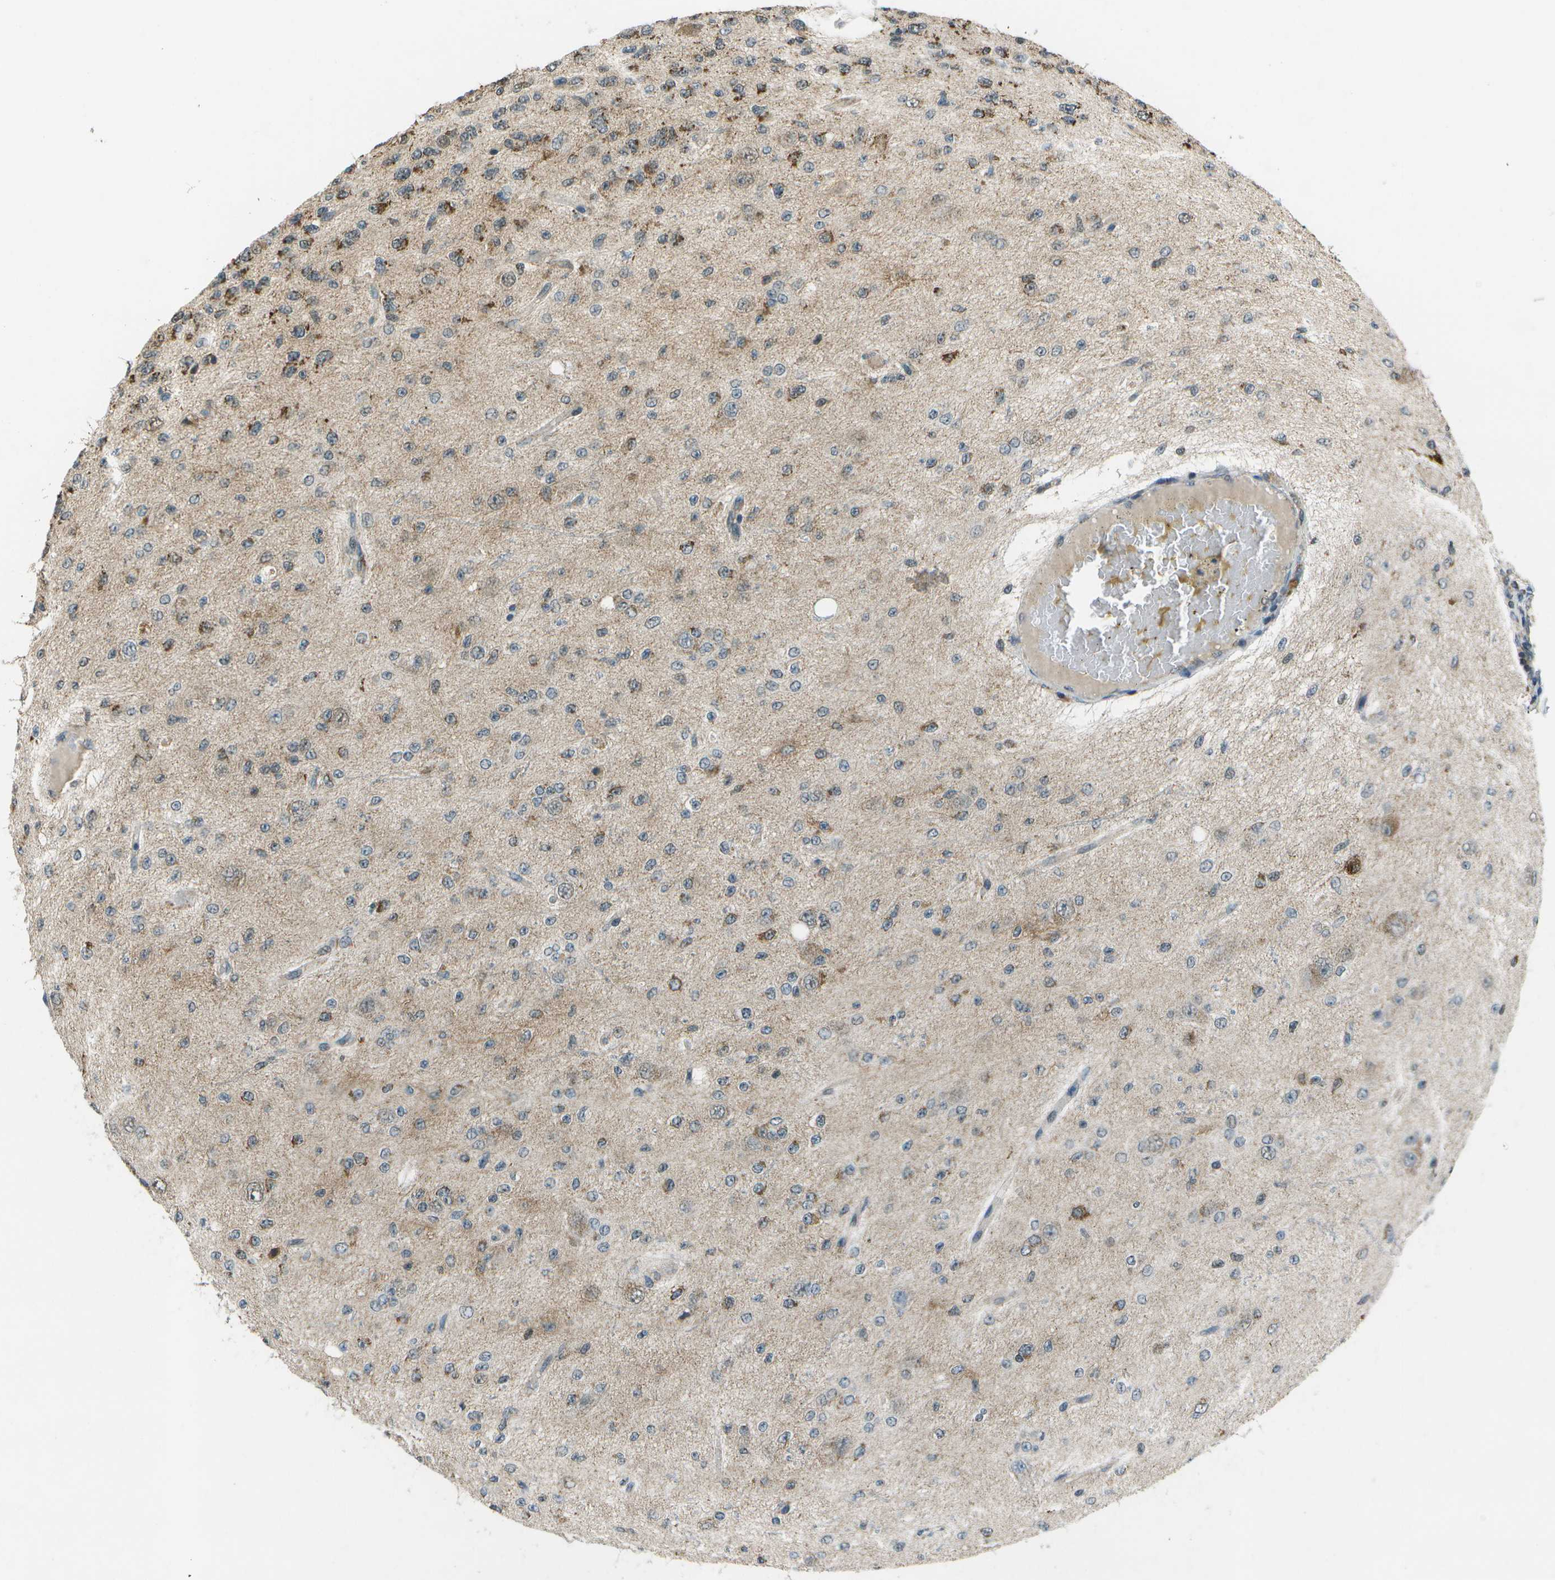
{"staining": {"intensity": "weak", "quantity": "<25%", "location": "cytoplasmic/membranous"}, "tissue": "glioma", "cell_type": "Tumor cells", "image_type": "cancer", "snomed": [{"axis": "morphology", "description": "Glioma, malignant, High grade"}, {"axis": "topography", "description": "pancreas cauda"}], "caption": "This micrograph is of glioma stained with IHC to label a protein in brown with the nuclei are counter-stained blue. There is no staining in tumor cells.", "gene": "EIF2AK1", "patient": {"sex": "male", "age": 60}}